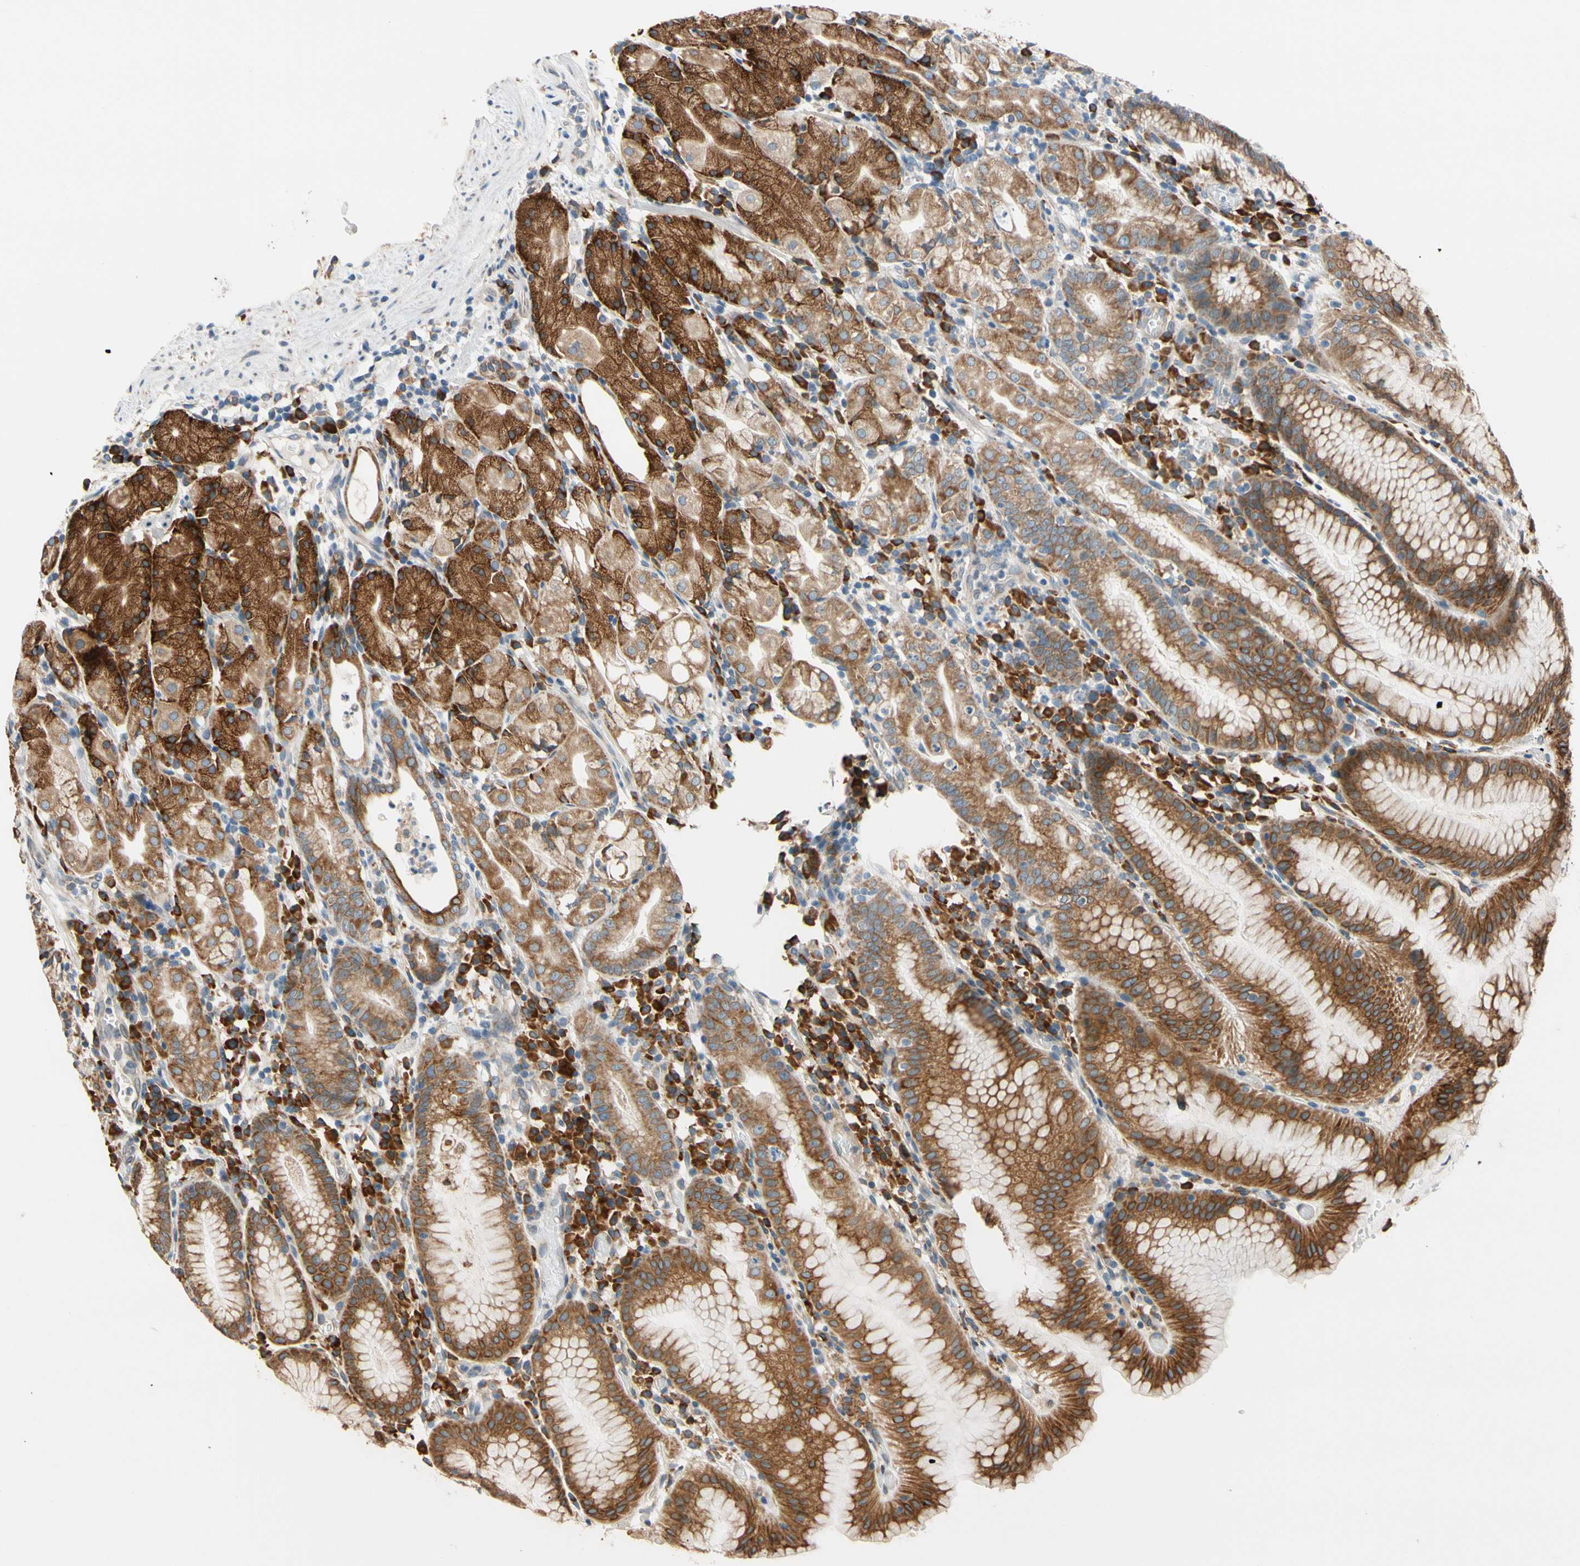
{"staining": {"intensity": "moderate", "quantity": ">75%", "location": "cytoplasmic/membranous"}, "tissue": "stomach", "cell_type": "Glandular cells", "image_type": "normal", "snomed": [{"axis": "morphology", "description": "Normal tissue, NOS"}, {"axis": "topography", "description": "Stomach"}, {"axis": "topography", "description": "Stomach, lower"}], "caption": "Brown immunohistochemical staining in unremarkable human stomach exhibits moderate cytoplasmic/membranous staining in approximately >75% of glandular cells. The staining was performed using DAB, with brown indicating positive protein expression. Nuclei are stained blue with hematoxylin.", "gene": "RPN2", "patient": {"sex": "female", "age": 75}}